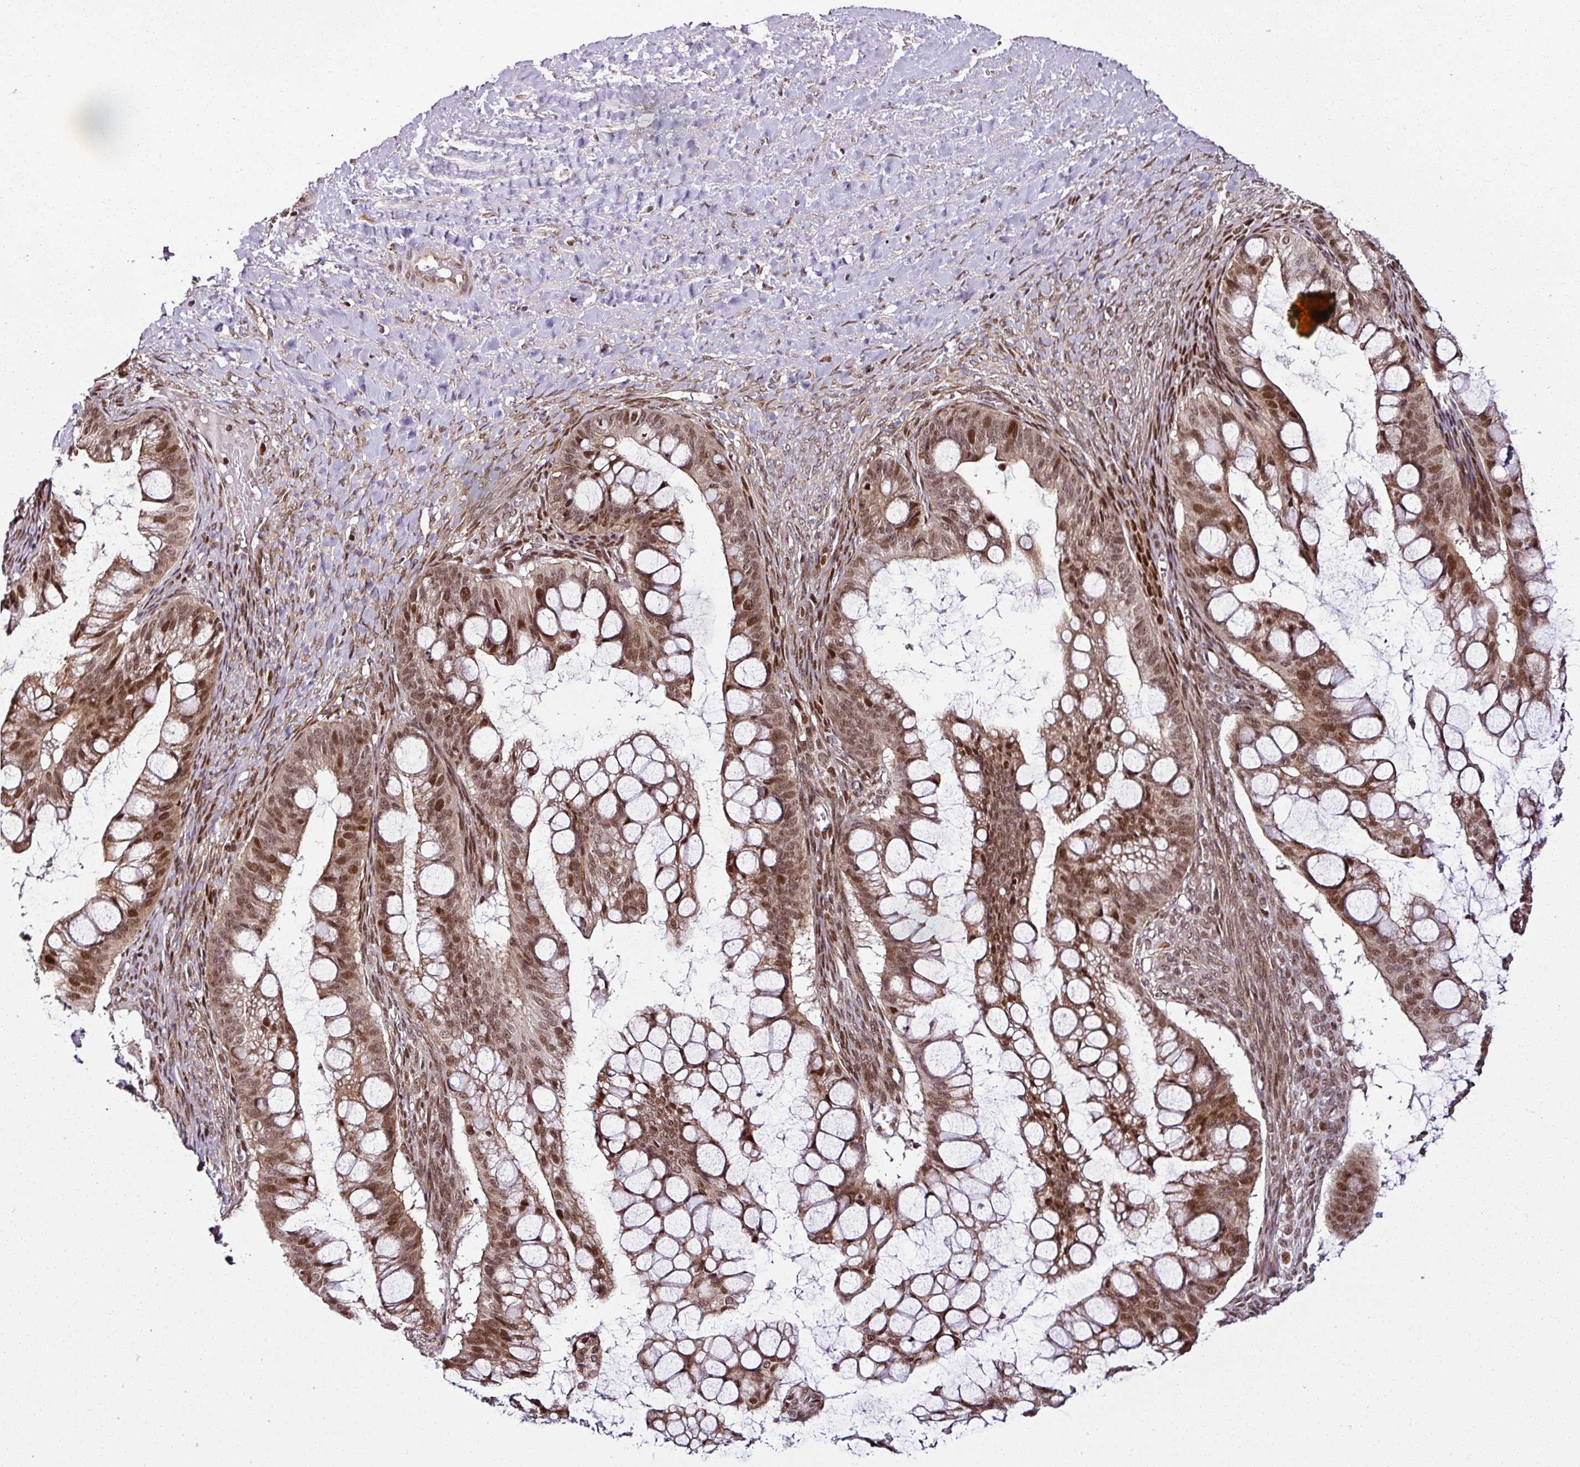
{"staining": {"intensity": "moderate", "quantity": ">75%", "location": "nuclear"}, "tissue": "ovarian cancer", "cell_type": "Tumor cells", "image_type": "cancer", "snomed": [{"axis": "morphology", "description": "Cystadenocarcinoma, mucinous, NOS"}, {"axis": "topography", "description": "Ovary"}], "caption": "Tumor cells demonstrate medium levels of moderate nuclear positivity in about >75% of cells in mucinous cystadenocarcinoma (ovarian).", "gene": "COPRS", "patient": {"sex": "female", "age": 73}}